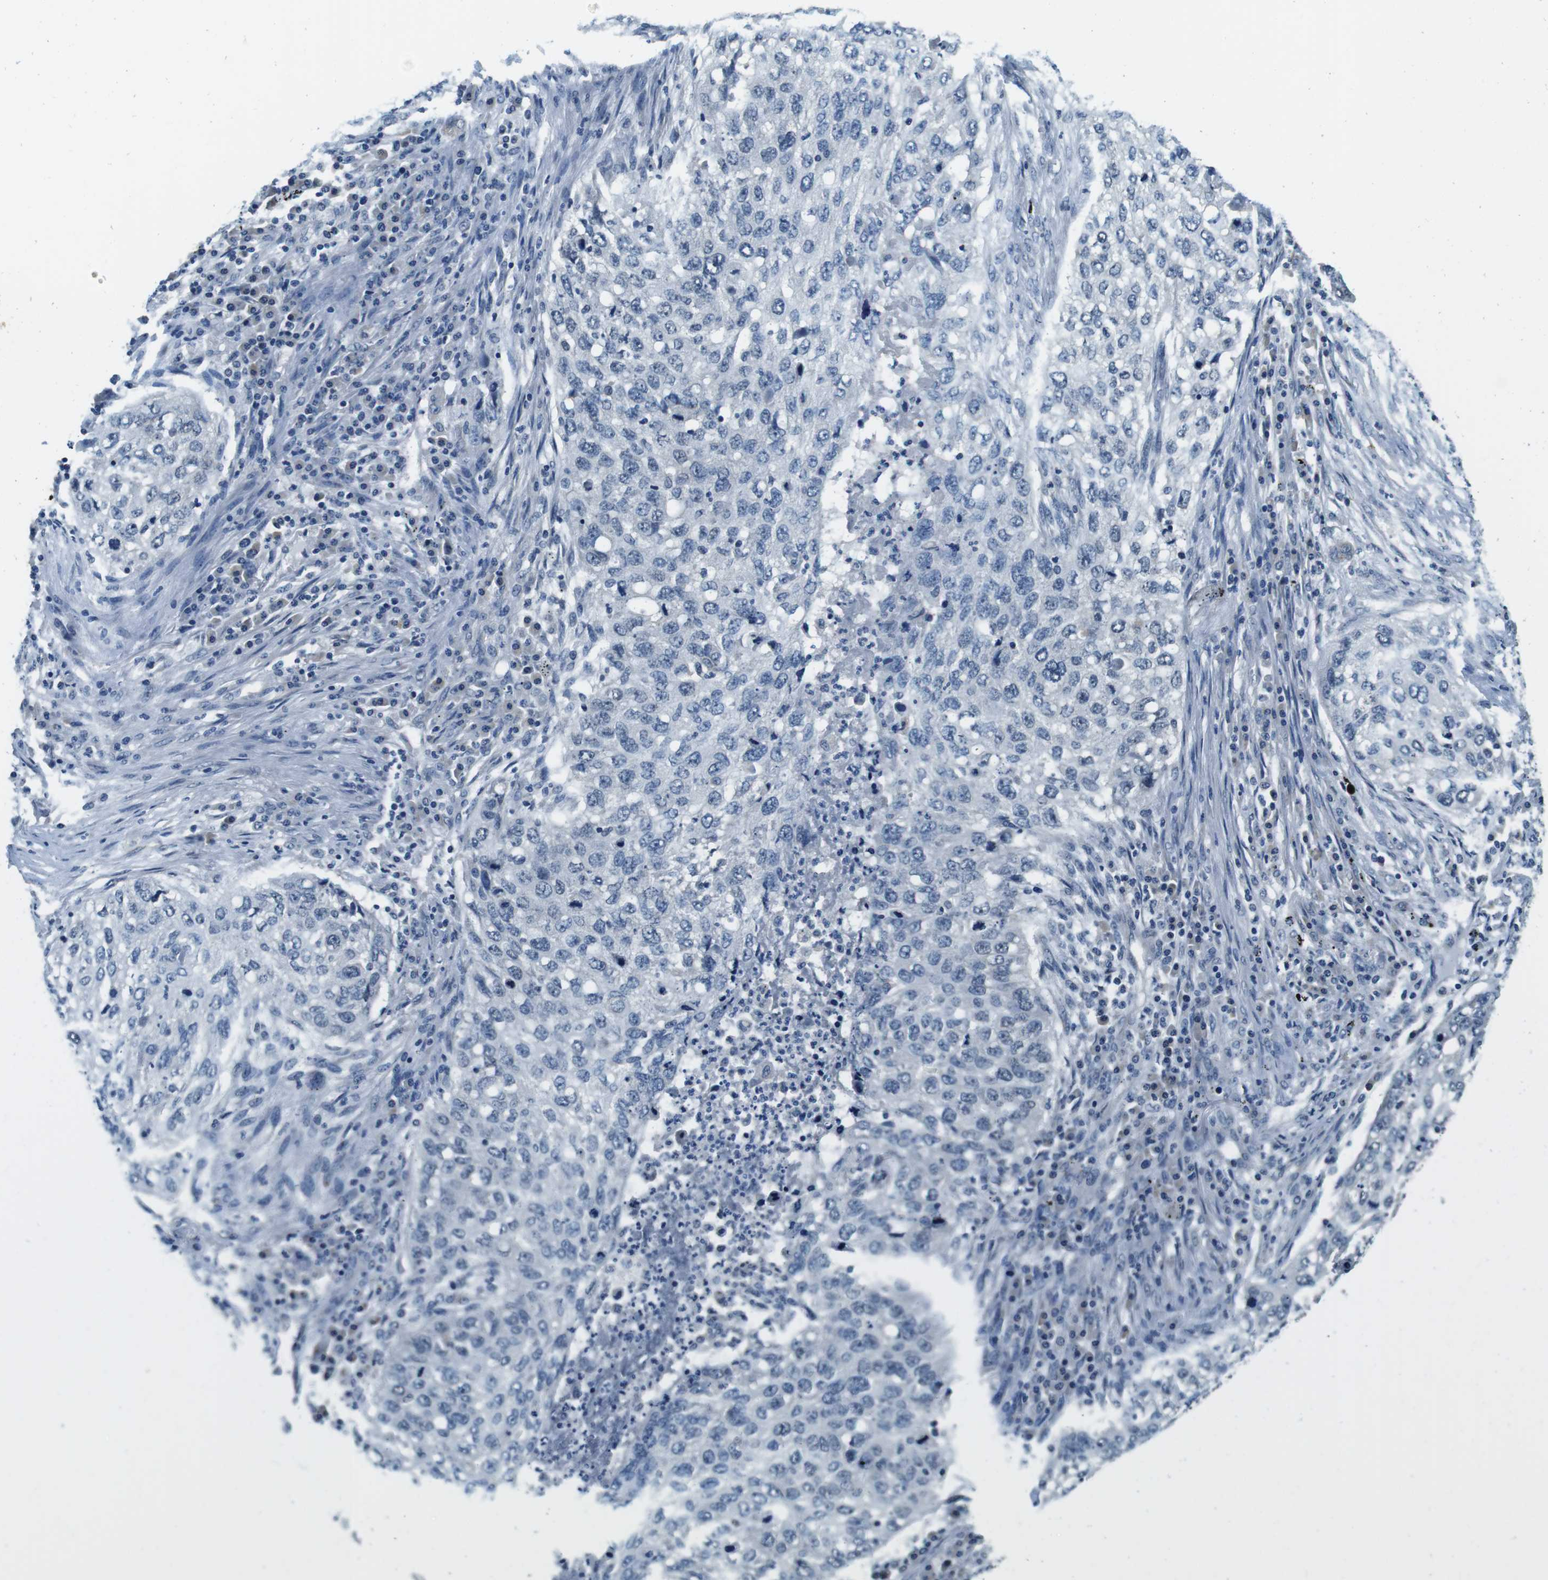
{"staining": {"intensity": "negative", "quantity": "none", "location": "none"}, "tissue": "lung cancer", "cell_type": "Tumor cells", "image_type": "cancer", "snomed": [{"axis": "morphology", "description": "Squamous cell carcinoma, NOS"}, {"axis": "topography", "description": "Lung"}], "caption": "A micrograph of lung squamous cell carcinoma stained for a protein reveals no brown staining in tumor cells.", "gene": "DTNA", "patient": {"sex": "female", "age": 63}}